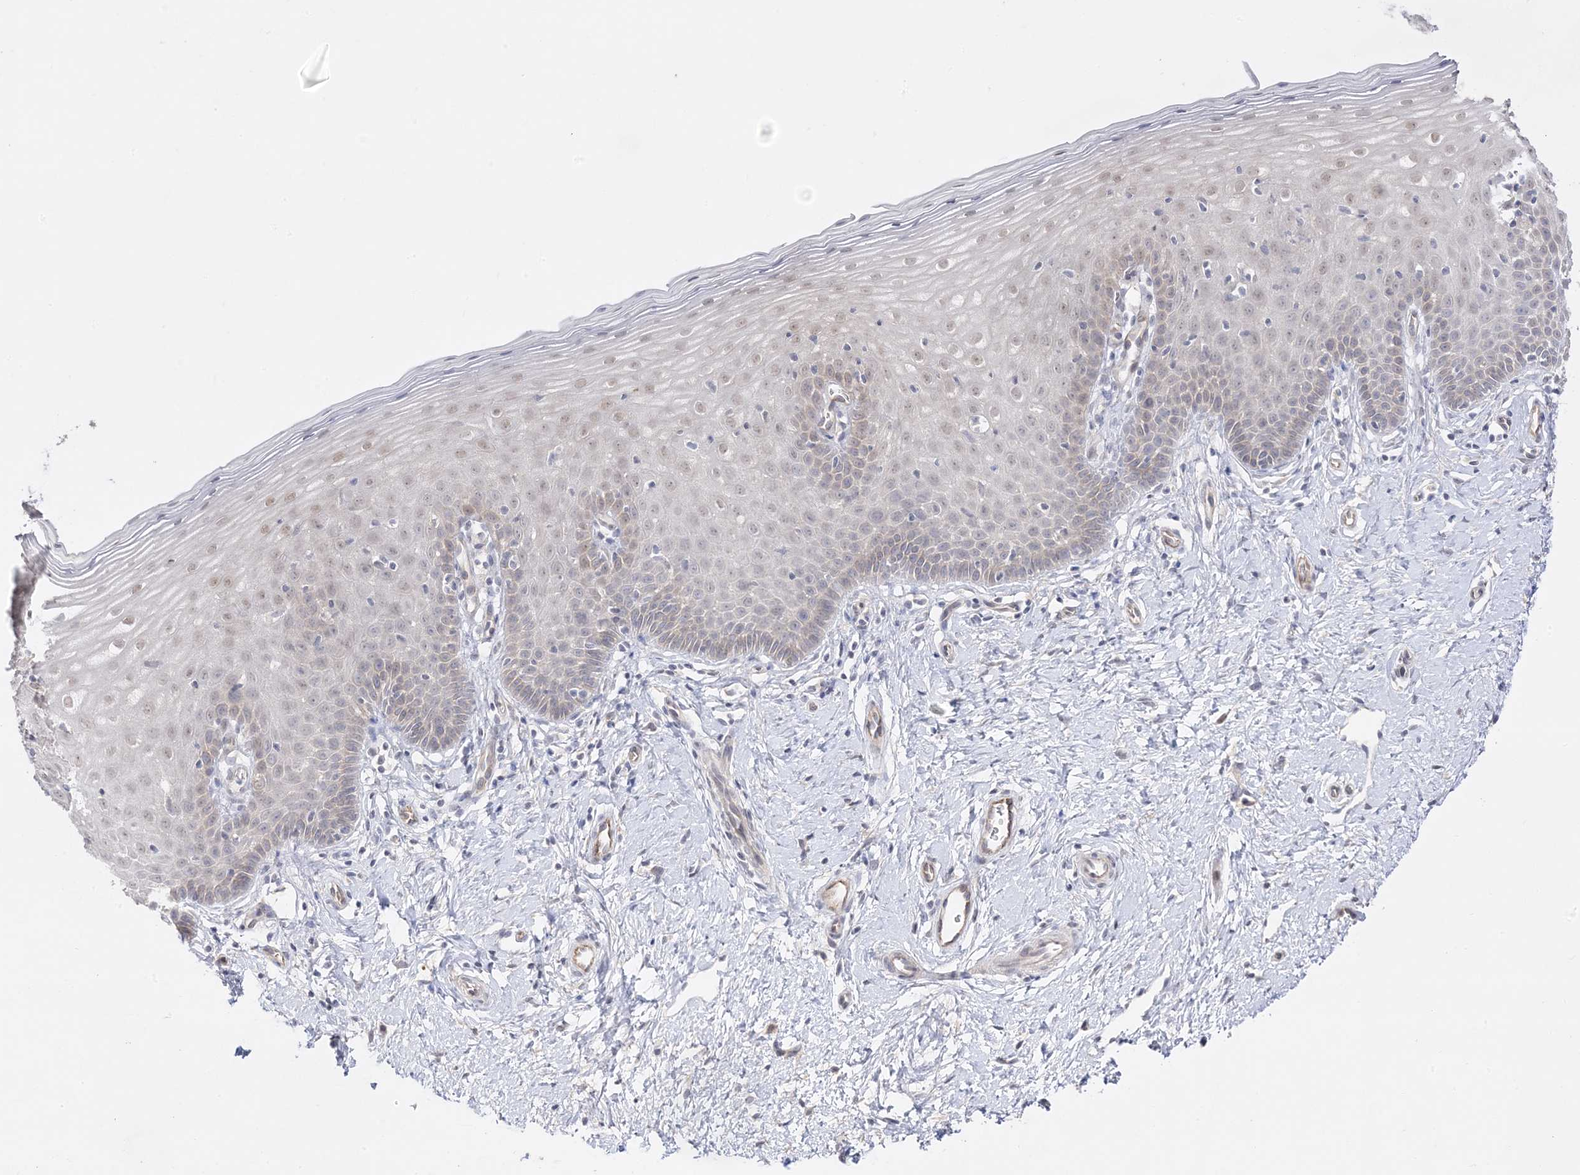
{"staining": {"intensity": "negative", "quantity": "none", "location": "none"}, "tissue": "cervix", "cell_type": "Glandular cells", "image_type": "normal", "snomed": [{"axis": "morphology", "description": "Normal tissue, NOS"}, {"axis": "topography", "description": "Cervix"}], "caption": "Micrograph shows no protein staining in glandular cells of normal cervix.", "gene": "C2CD2", "patient": {"sex": "female", "age": 36}}